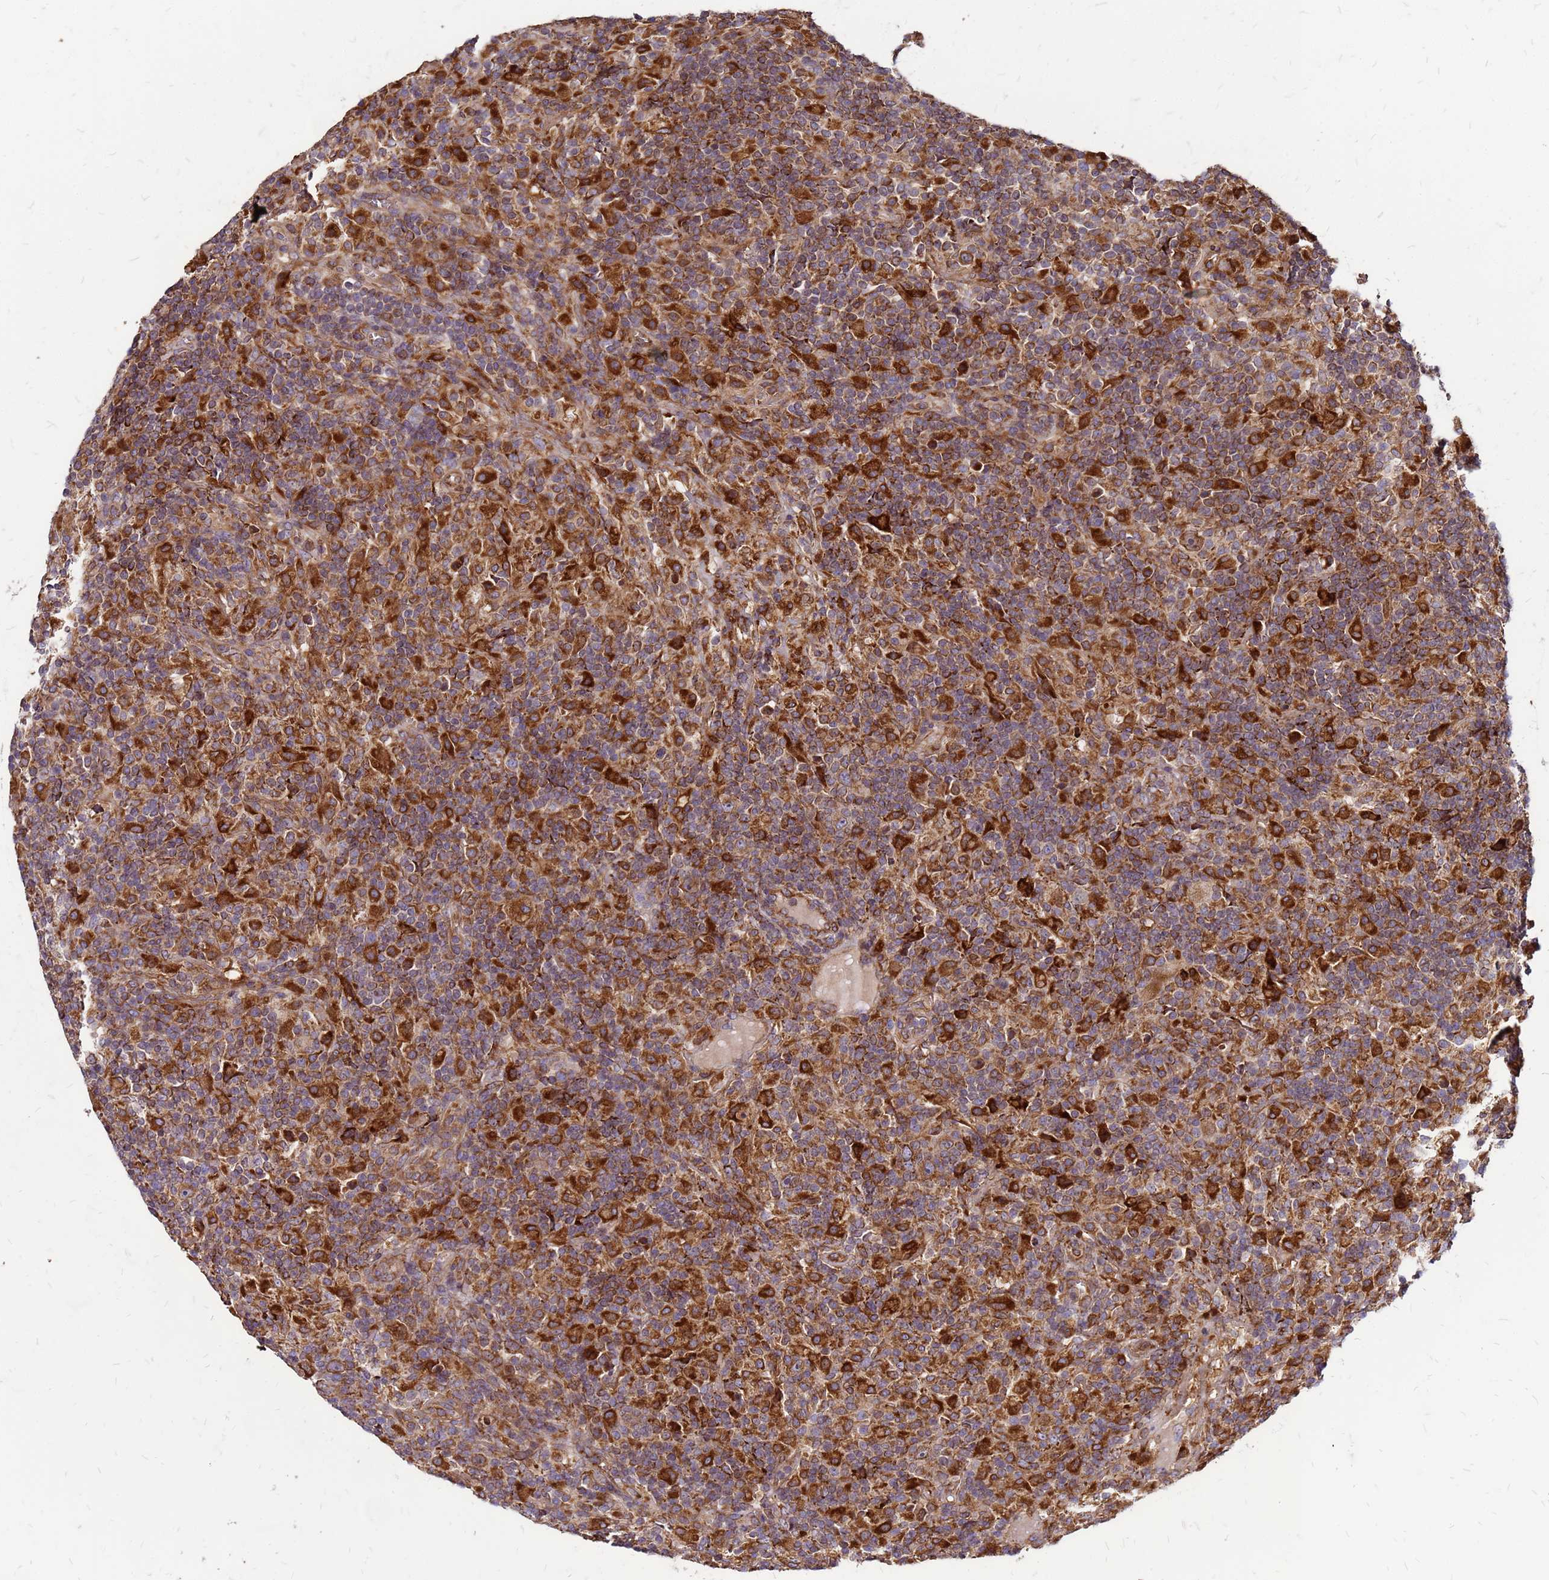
{"staining": {"intensity": "moderate", "quantity": ">75%", "location": "cytoplasmic/membranous"}, "tissue": "lymphoma", "cell_type": "Tumor cells", "image_type": "cancer", "snomed": [{"axis": "morphology", "description": "Hodgkin's disease, NOS"}, {"axis": "topography", "description": "Lymph node"}], "caption": "An immunohistochemistry image of tumor tissue is shown. Protein staining in brown shows moderate cytoplasmic/membranous positivity in Hodgkin's disease within tumor cells.", "gene": "CYBC1", "patient": {"sex": "male", "age": 70}}